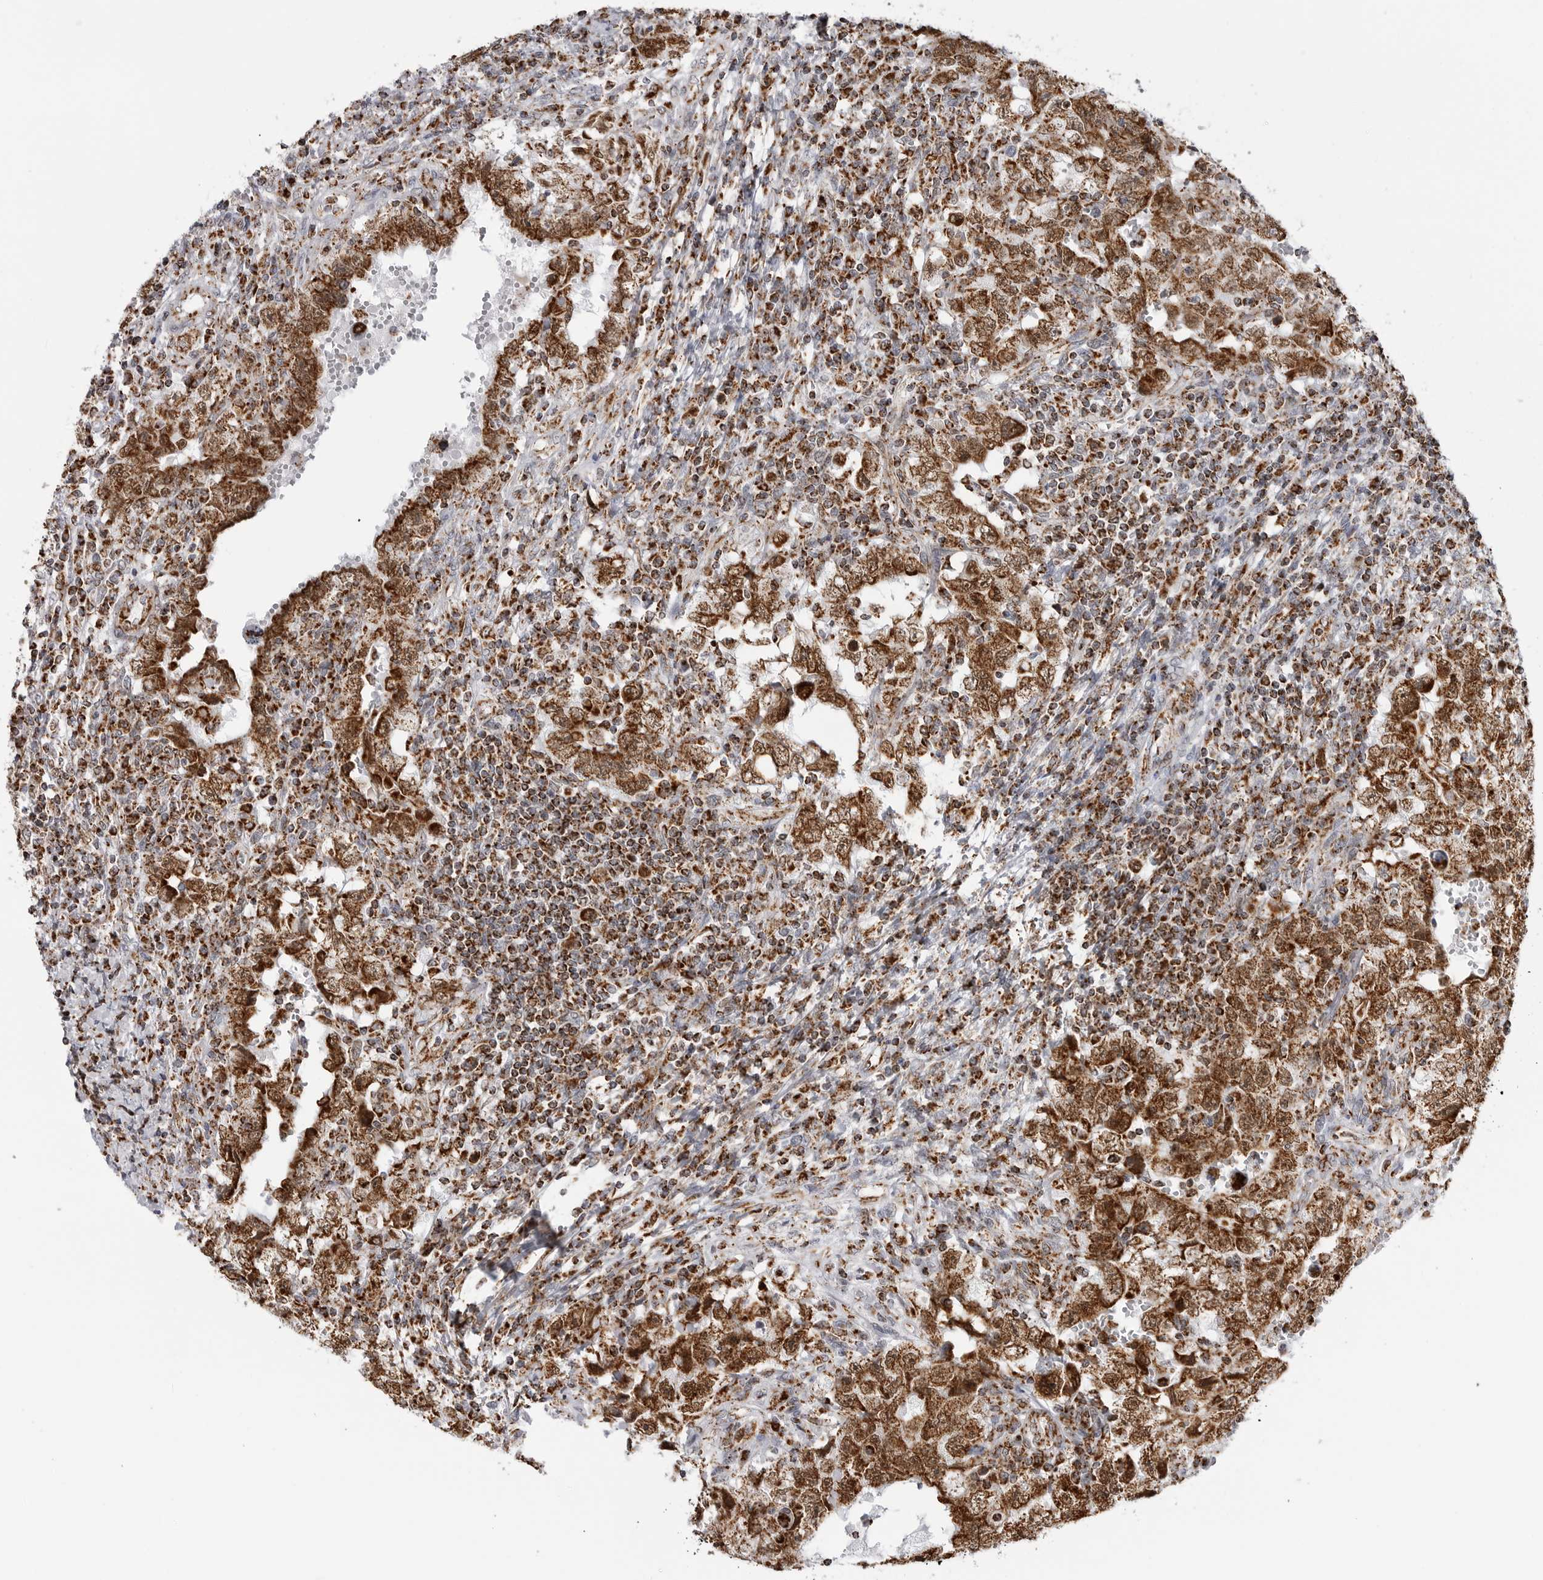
{"staining": {"intensity": "strong", "quantity": ">75%", "location": "cytoplasmic/membranous"}, "tissue": "testis cancer", "cell_type": "Tumor cells", "image_type": "cancer", "snomed": [{"axis": "morphology", "description": "Carcinoma, Embryonal, NOS"}, {"axis": "topography", "description": "Testis"}], "caption": "Protein expression by immunohistochemistry (IHC) demonstrates strong cytoplasmic/membranous expression in approximately >75% of tumor cells in testis cancer (embryonal carcinoma).", "gene": "COX5A", "patient": {"sex": "male", "age": 26}}